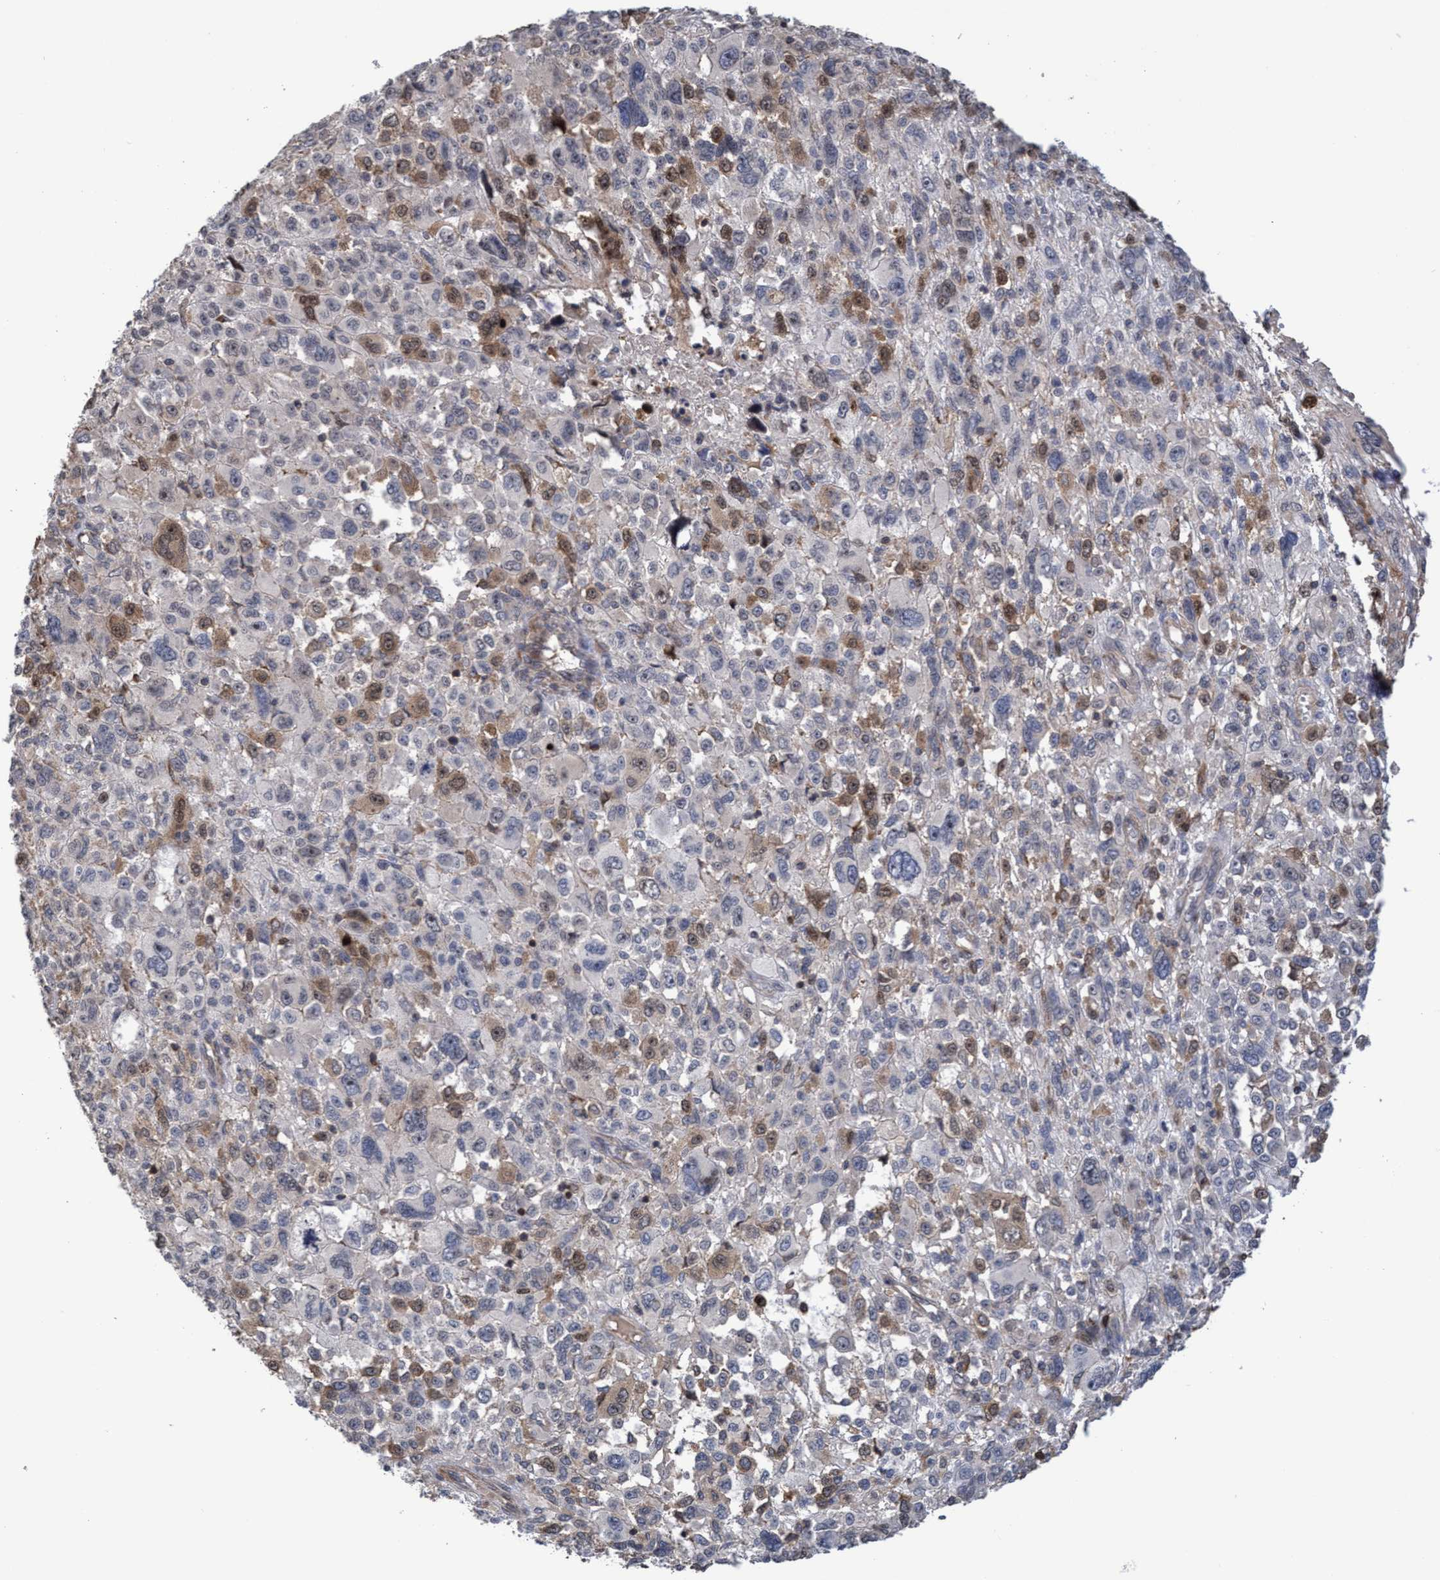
{"staining": {"intensity": "strong", "quantity": "<25%", "location": "cytoplasmic/membranous,nuclear"}, "tissue": "melanoma", "cell_type": "Tumor cells", "image_type": "cancer", "snomed": [{"axis": "morphology", "description": "Malignant melanoma, NOS"}, {"axis": "topography", "description": "Skin"}], "caption": "DAB immunohistochemical staining of human melanoma displays strong cytoplasmic/membranous and nuclear protein staining in about <25% of tumor cells. (DAB (3,3'-diaminobenzidine) = brown stain, brightfield microscopy at high magnification).", "gene": "SLBP", "patient": {"sex": "female", "age": 55}}